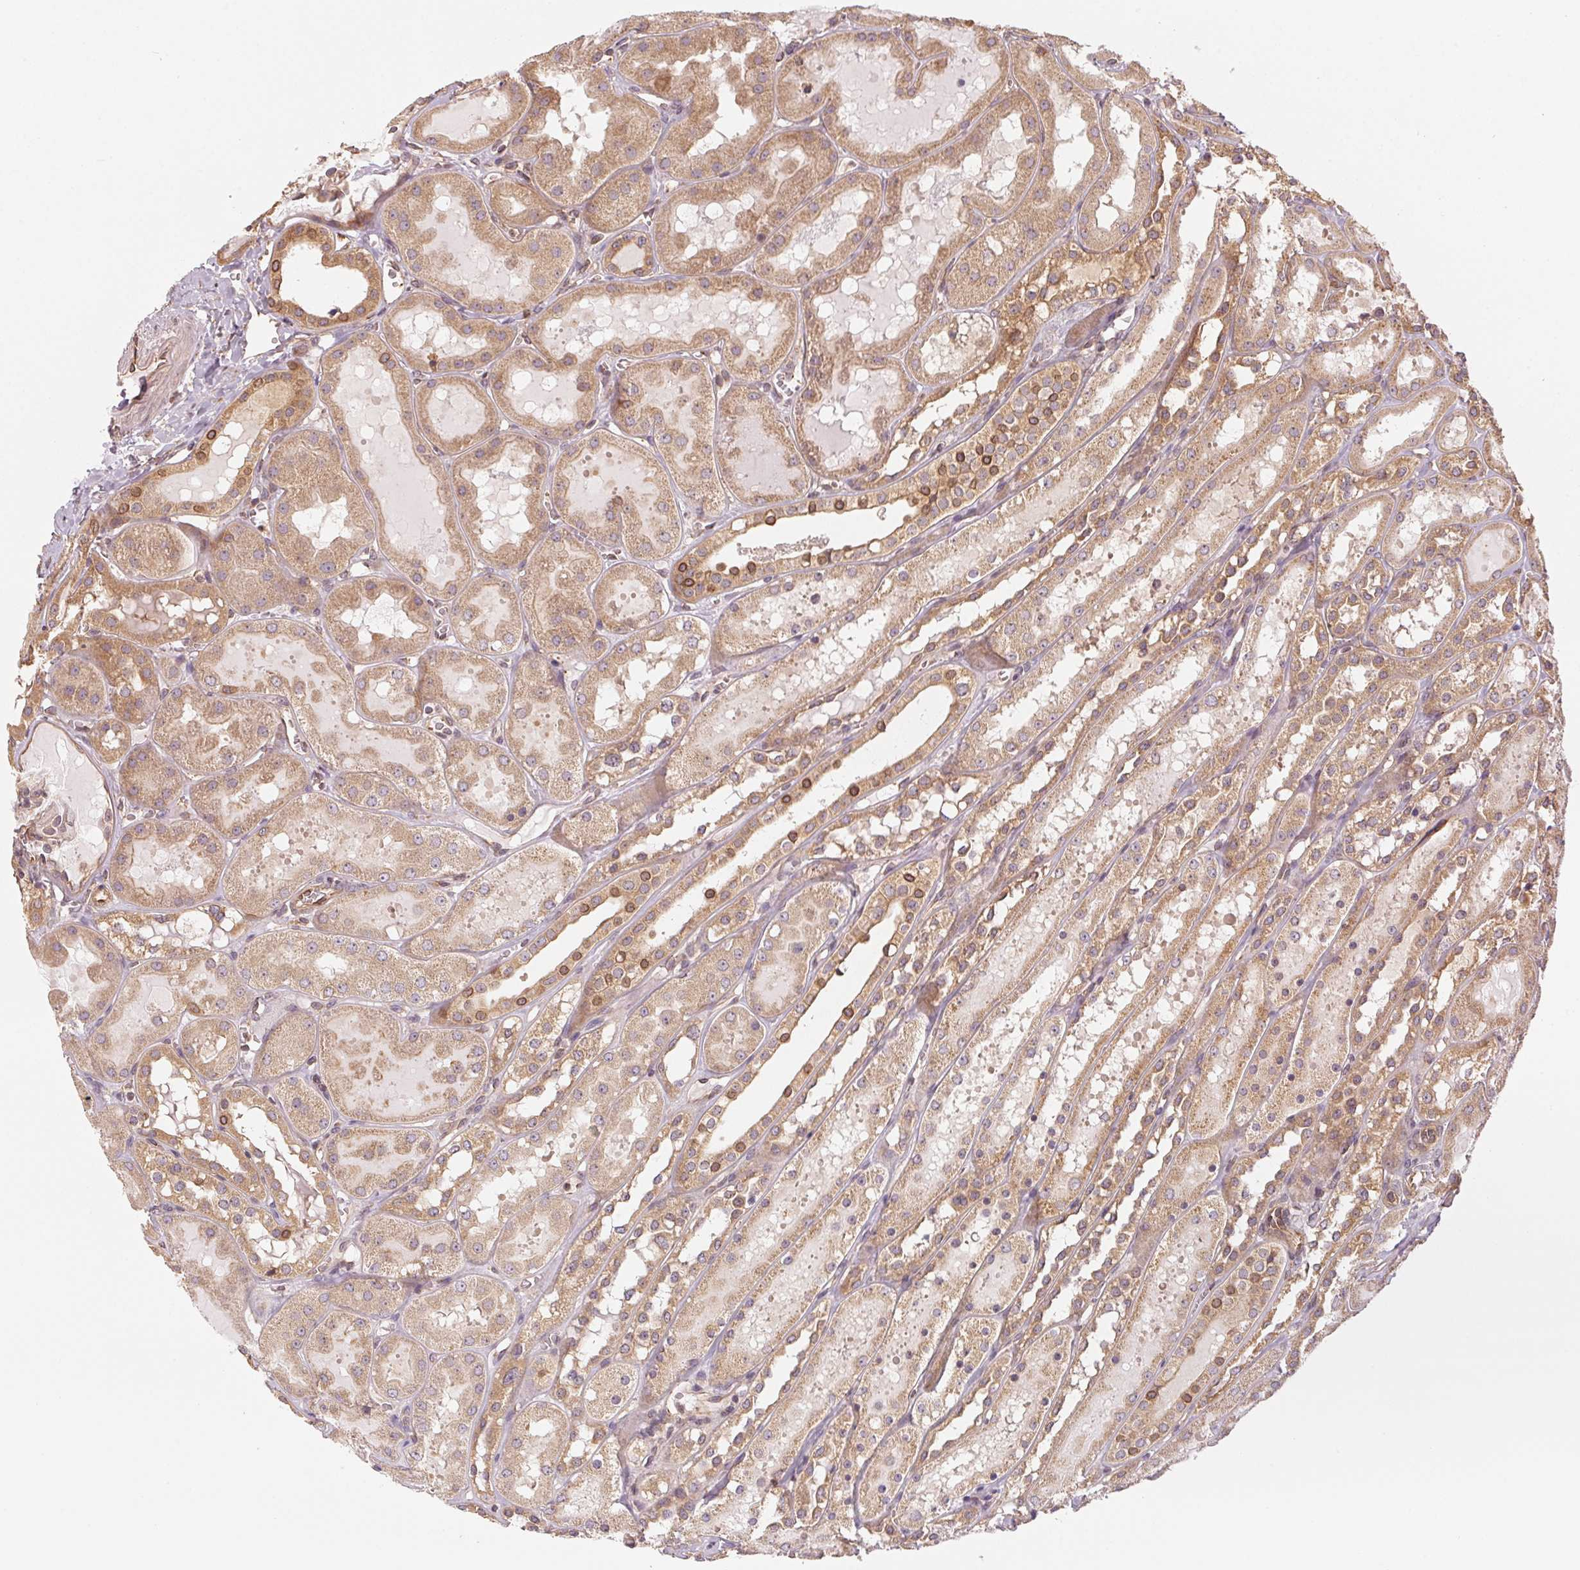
{"staining": {"intensity": "moderate", "quantity": "25%-75%", "location": "cytoplasmic/membranous"}, "tissue": "kidney", "cell_type": "Cells in glomeruli", "image_type": "normal", "snomed": [{"axis": "morphology", "description": "Normal tissue, NOS"}, {"axis": "topography", "description": "Kidney"}, {"axis": "topography", "description": "Urinary bladder"}], "caption": "The immunohistochemical stain shows moderate cytoplasmic/membranous expression in cells in glomeruli of benign kidney. (IHC, brightfield microscopy, high magnification).", "gene": "STRN4", "patient": {"sex": "male", "age": 16}}